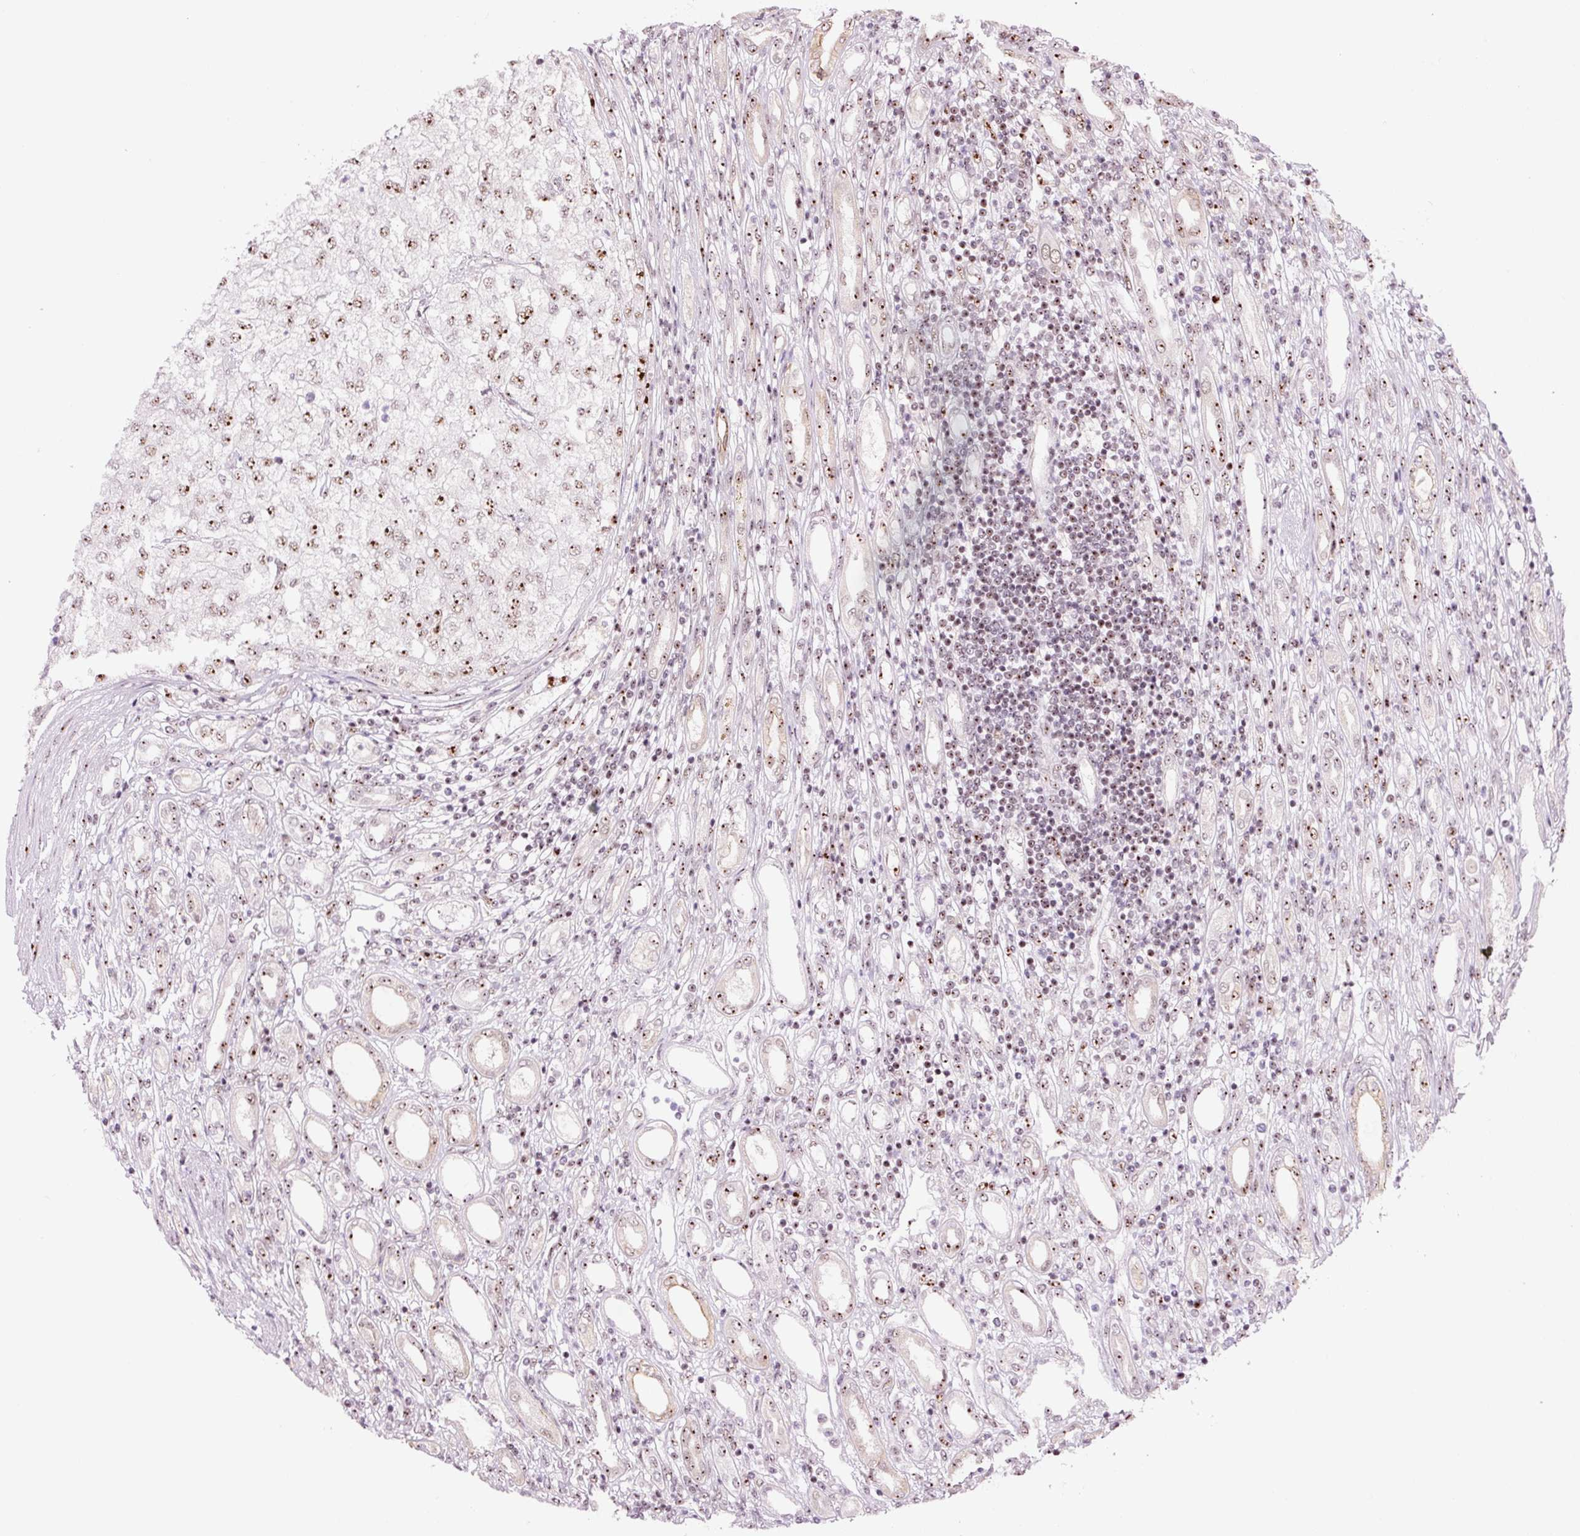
{"staining": {"intensity": "moderate", "quantity": ">75%", "location": "nuclear"}, "tissue": "renal cancer", "cell_type": "Tumor cells", "image_type": "cancer", "snomed": [{"axis": "morphology", "description": "Adenocarcinoma, NOS"}, {"axis": "topography", "description": "Kidney"}], "caption": "Tumor cells show medium levels of moderate nuclear positivity in approximately >75% of cells in renal adenocarcinoma.", "gene": "GNL3", "patient": {"sex": "female", "age": 54}}